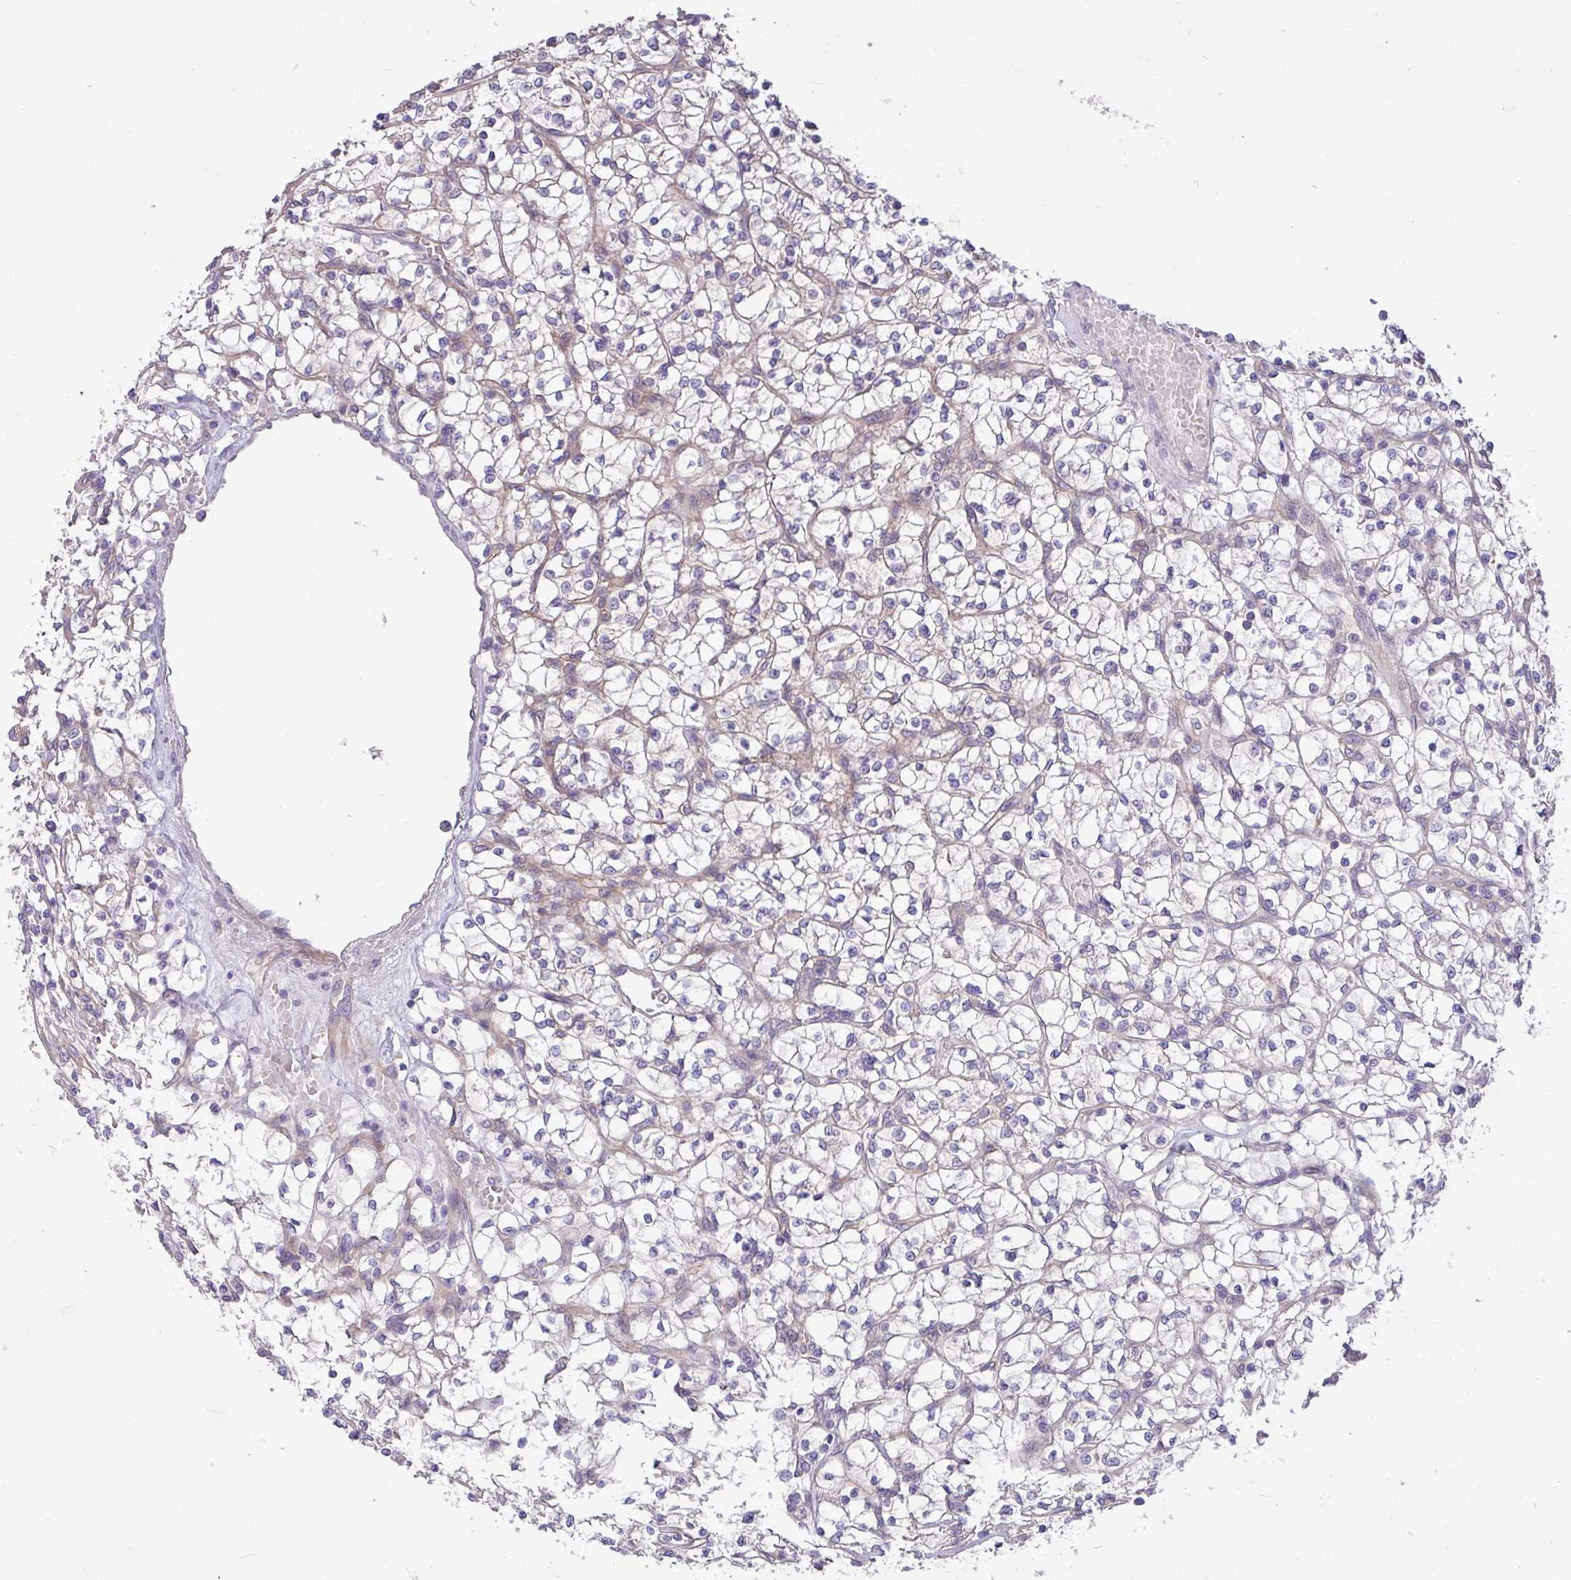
{"staining": {"intensity": "negative", "quantity": "none", "location": "none"}, "tissue": "renal cancer", "cell_type": "Tumor cells", "image_type": "cancer", "snomed": [{"axis": "morphology", "description": "Adenocarcinoma, NOS"}, {"axis": "topography", "description": "Kidney"}], "caption": "A photomicrograph of renal cancer (adenocarcinoma) stained for a protein demonstrates no brown staining in tumor cells.", "gene": "KIRREL3", "patient": {"sex": "female", "age": 64}}